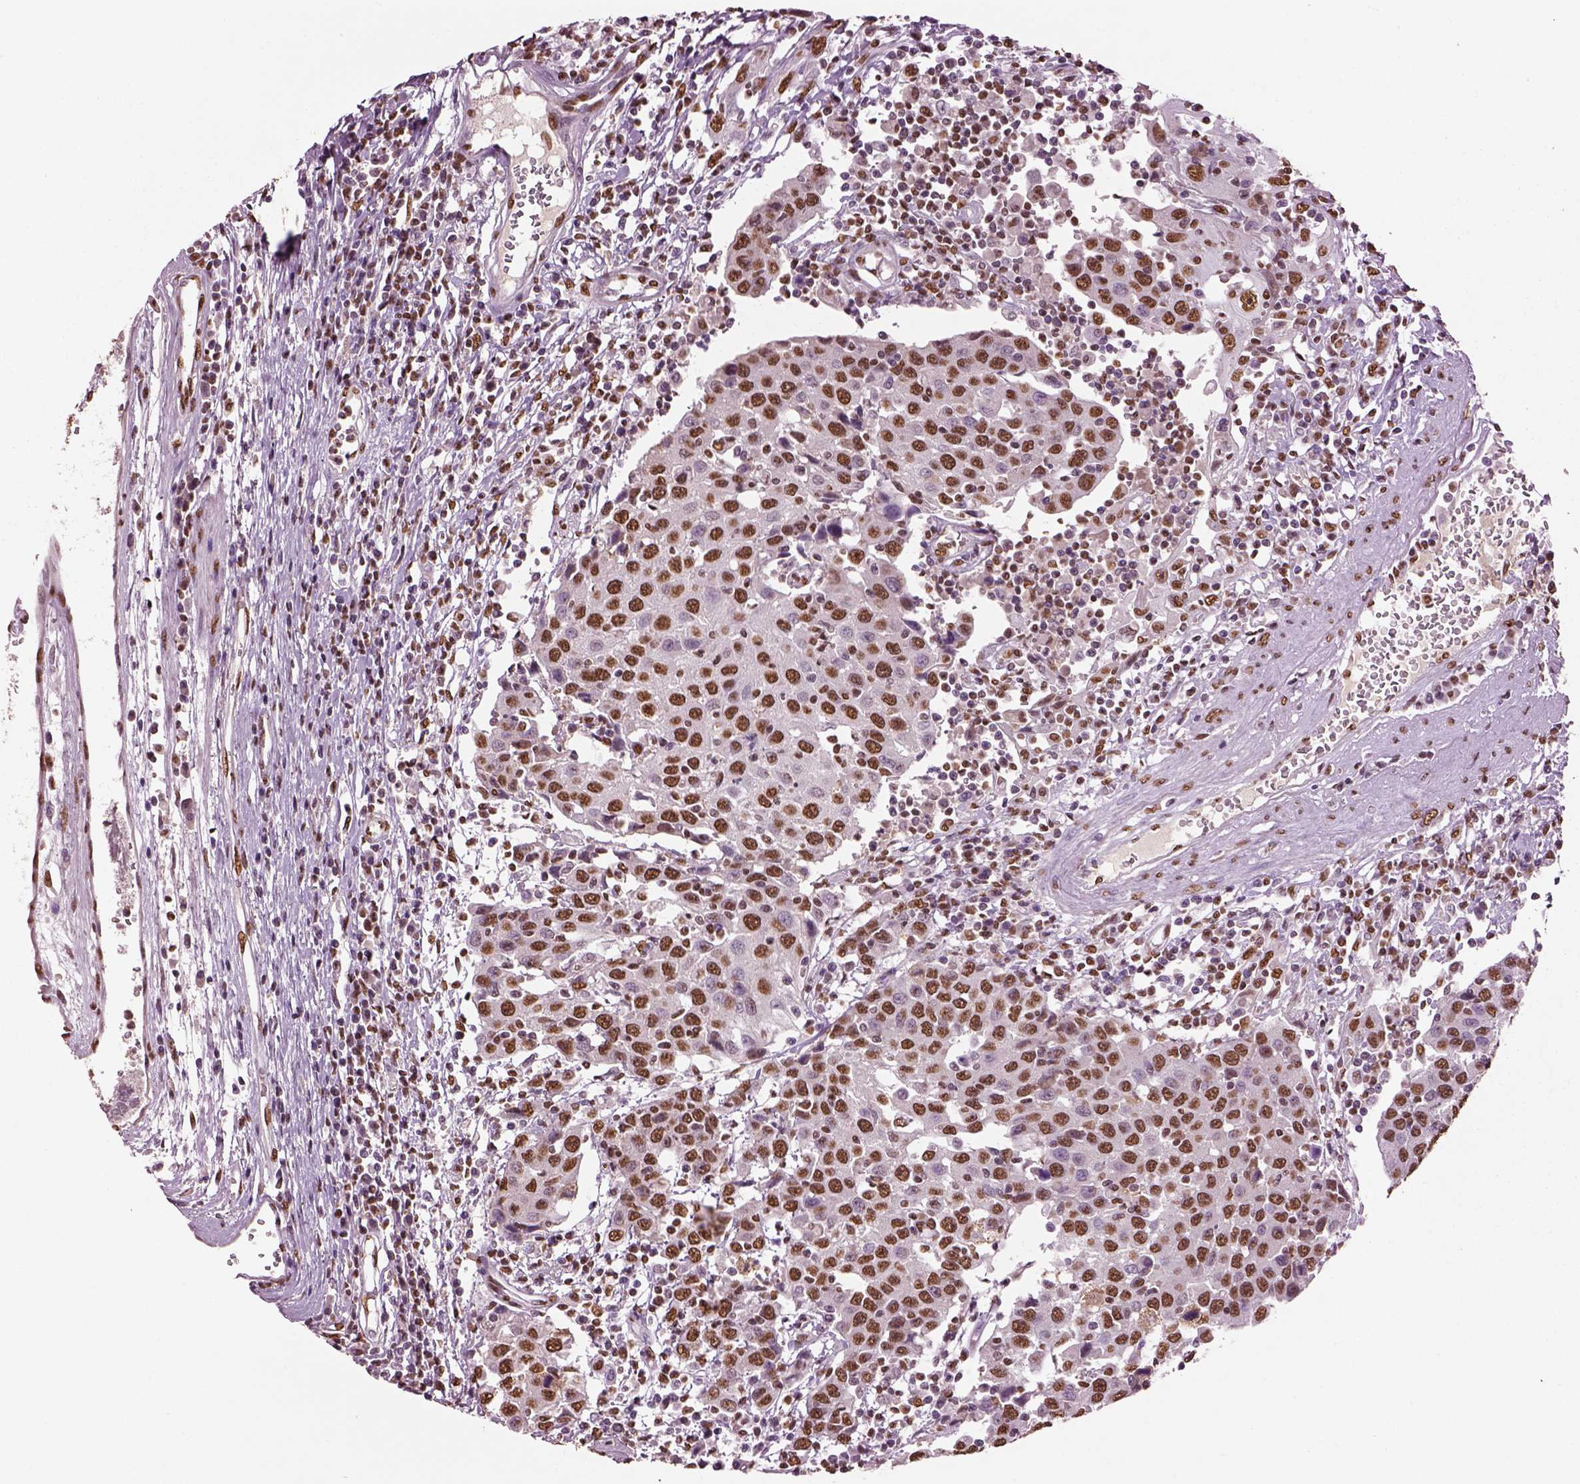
{"staining": {"intensity": "moderate", "quantity": ">75%", "location": "nuclear"}, "tissue": "urothelial cancer", "cell_type": "Tumor cells", "image_type": "cancer", "snomed": [{"axis": "morphology", "description": "Urothelial carcinoma, High grade"}, {"axis": "topography", "description": "Urinary bladder"}], "caption": "DAB immunohistochemical staining of urothelial carcinoma (high-grade) displays moderate nuclear protein staining in approximately >75% of tumor cells. The staining was performed using DAB to visualize the protein expression in brown, while the nuclei were stained in blue with hematoxylin (Magnification: 20x).", "gene": "DDX3X", "patient": {"sex": "female", "age": 85}}